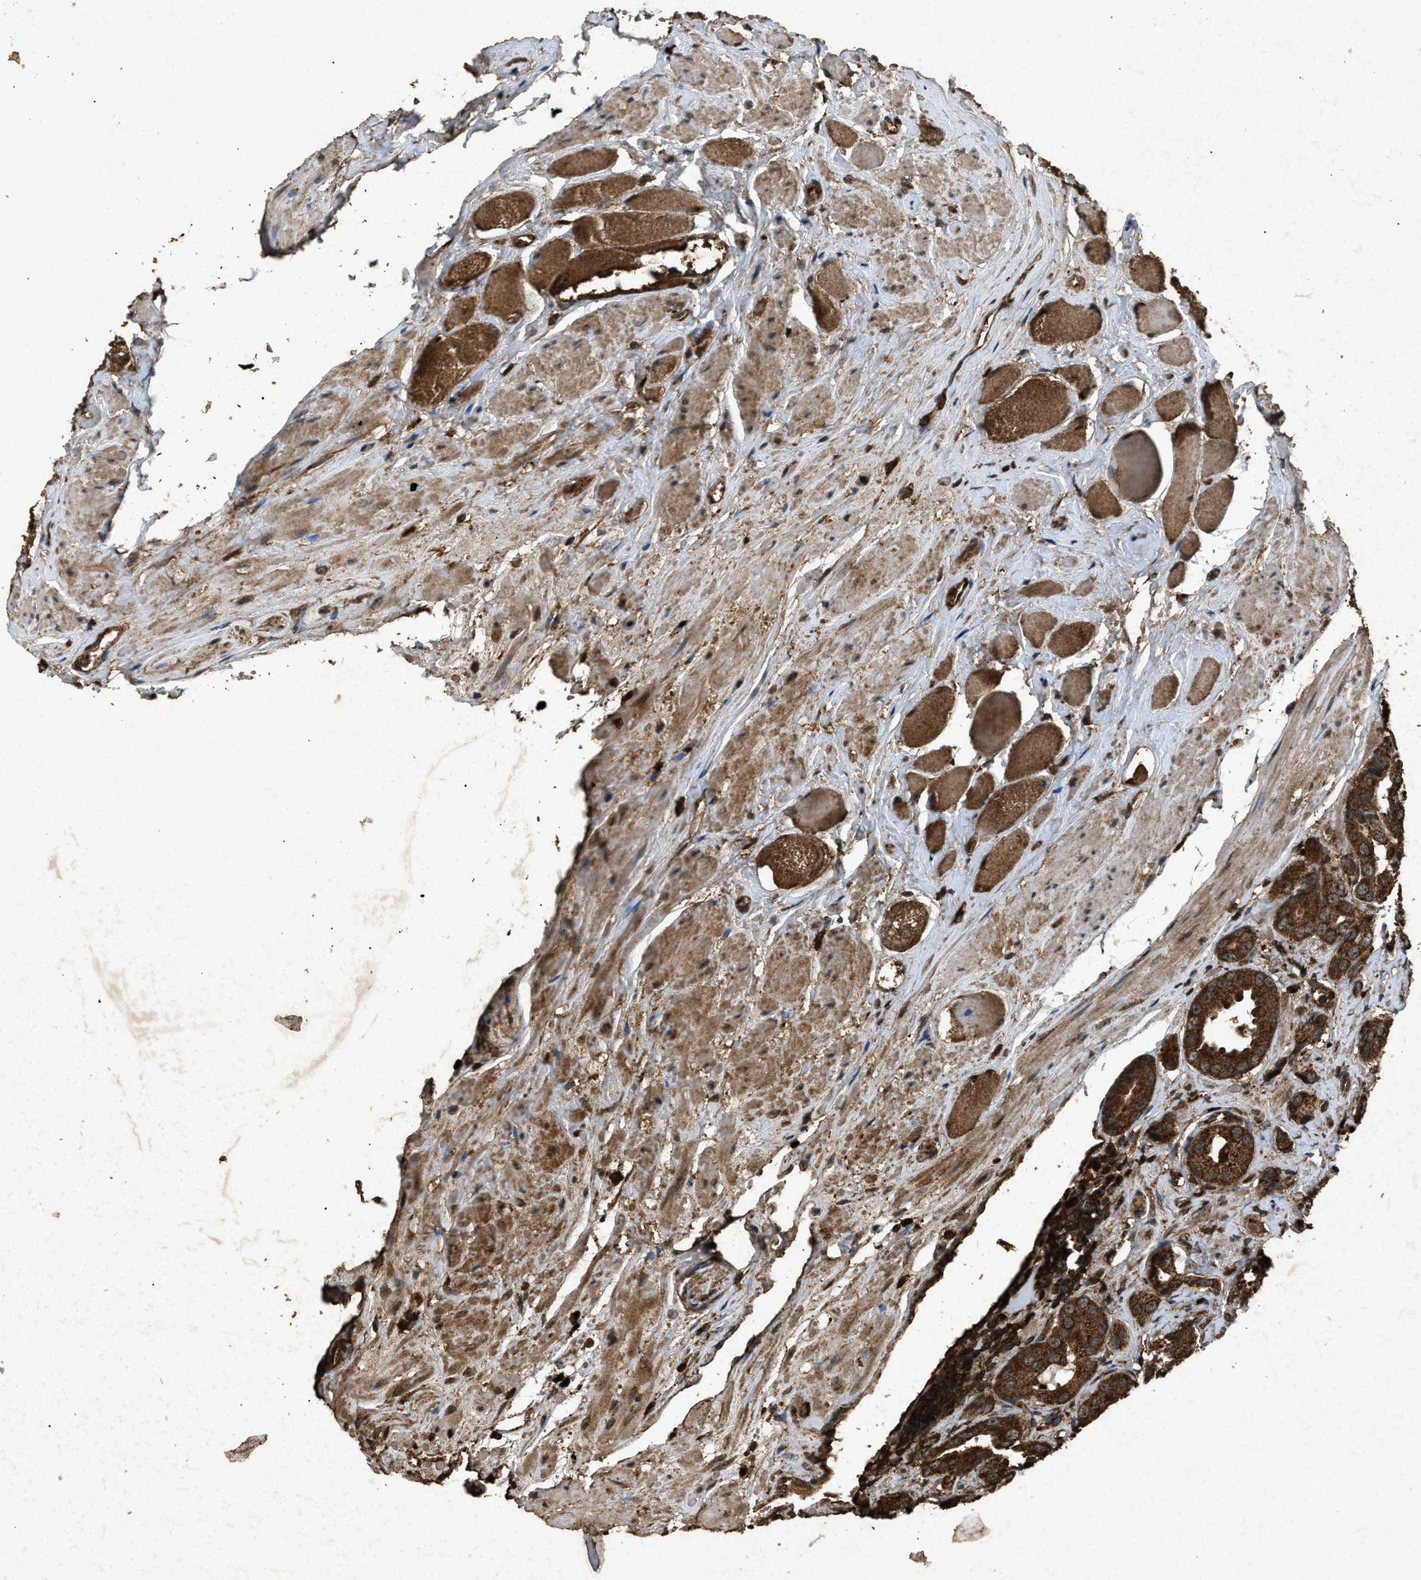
{"staining": {"intensity": "strong", "quantity": ">75%", "location": "cytoplasmic/membranous"}, "tissue": "prostate cancer", "cell_type": "Tumor cells", "image_type": "cancer", "snomed": [{"axis": "morphology", "description": "Adenocarcinoma, Medium grade"}, {"axis": "topography", "description": "Prostate"}], "caption": "High-magnification brightfield microscopy of medium-grade adenocarcinoma (prostate) stained with DAB (3,3'-diaminobenzidine) (brown) and counterstained with hematoxylin (blue). tumor cells exhibit strong cytoplasmic/membranous staining is identified in approximately>75% of cells.", "gene": "OAS1", "patient": {"sex": "male", "age": 53}}